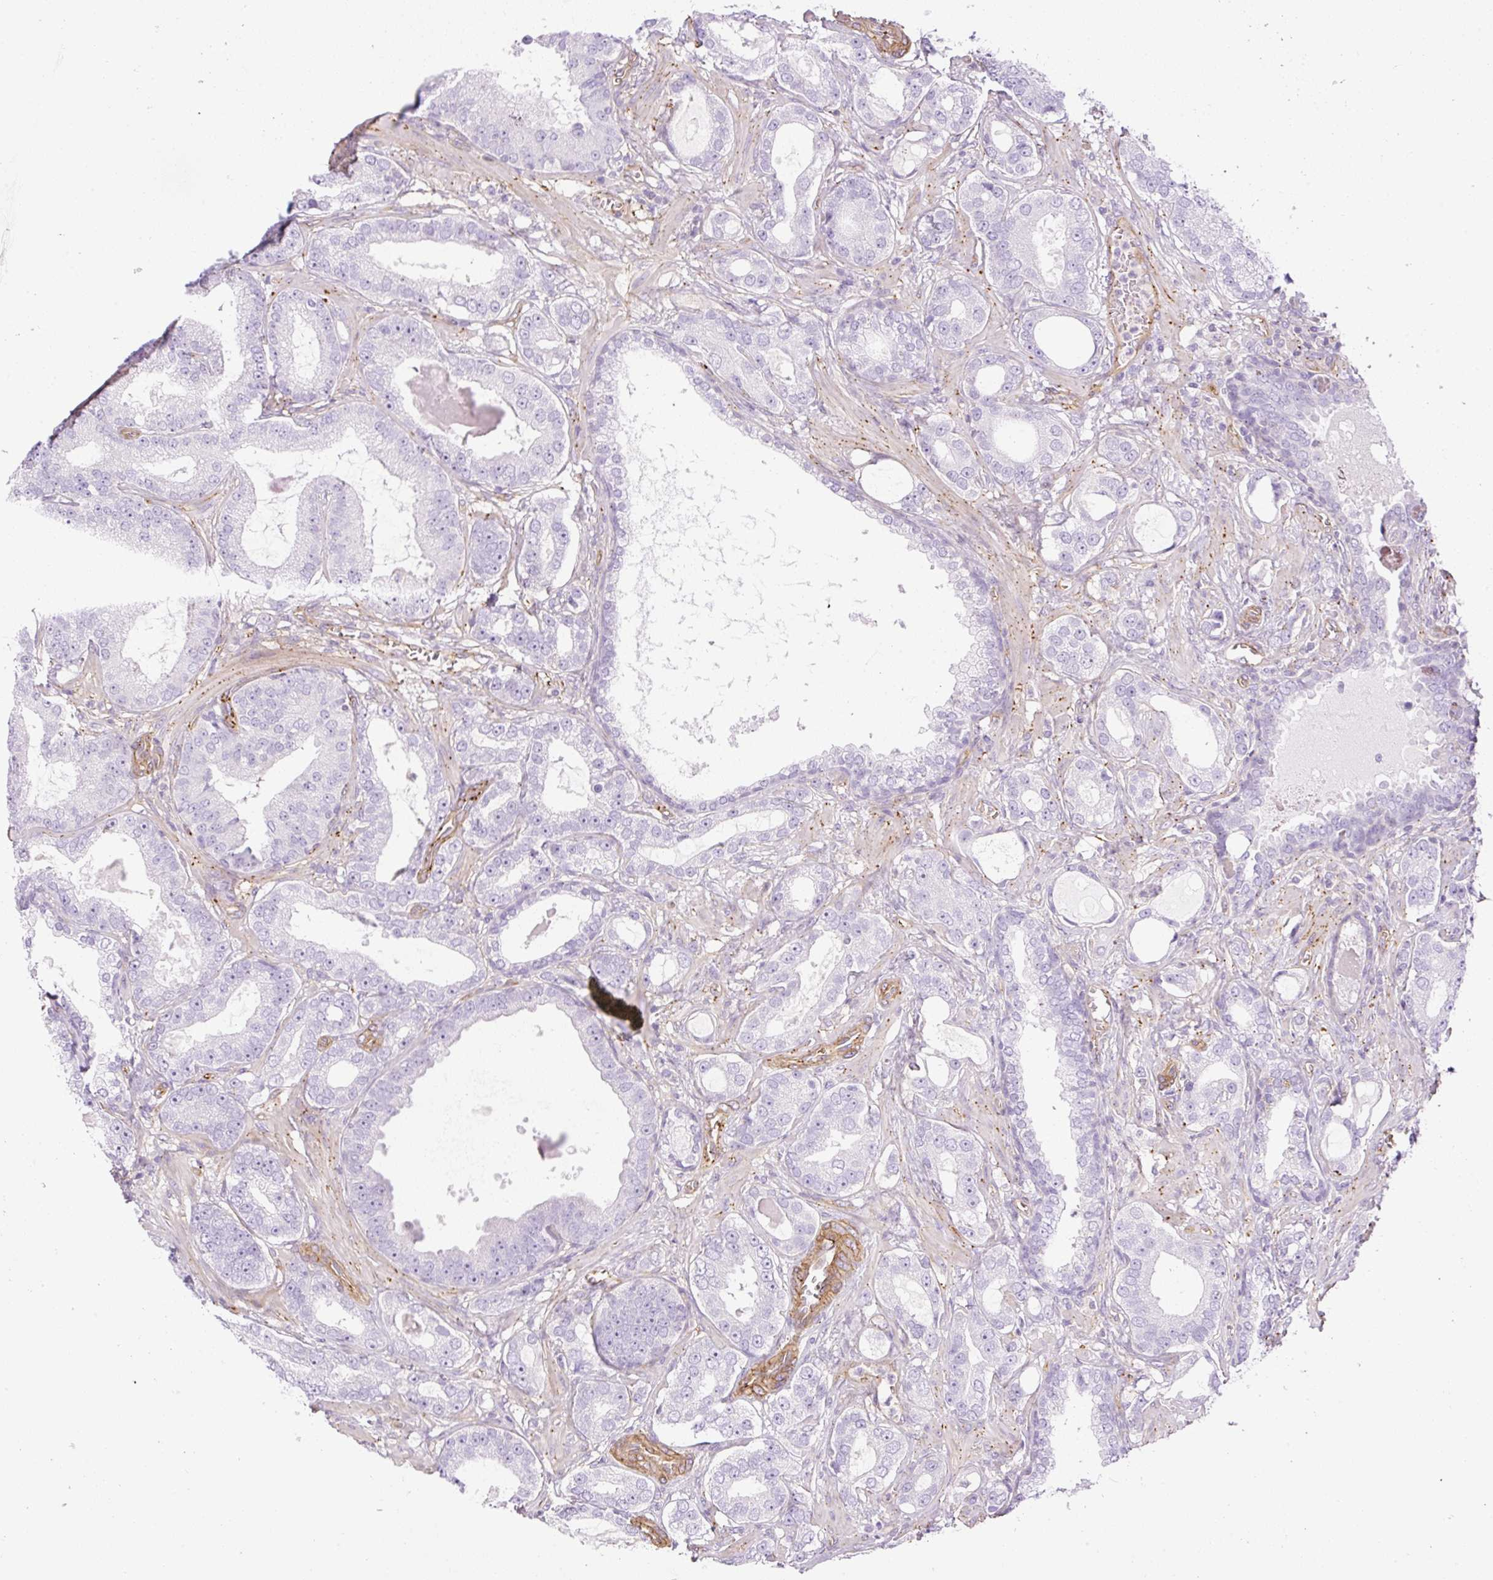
{"staining": {"intensity": "negative", "quantity": "none", "location": "none"}, "tissue": "prostate cancer", "cell_type": "Tumor cells", "image_type": "cancer", "snomed": [{"axis": "morphology", "description": "Adenocarcinoma, High grade"}, {"axis": "topography", "description": "Prostate"}], "caption": "IHC photomicrograph of human prostate cancer (adenocarcinoma (high-grade)) stained for a protein (brown), which displays no expression in tumor cells. The staining was performed using DAB to visualize the protein expression in brown, while the nuclei were stained in blue with hematoxylin (Magnification: 20x).", "gene": "EHD3", "patient": {"sex": "male", "age": 65}}